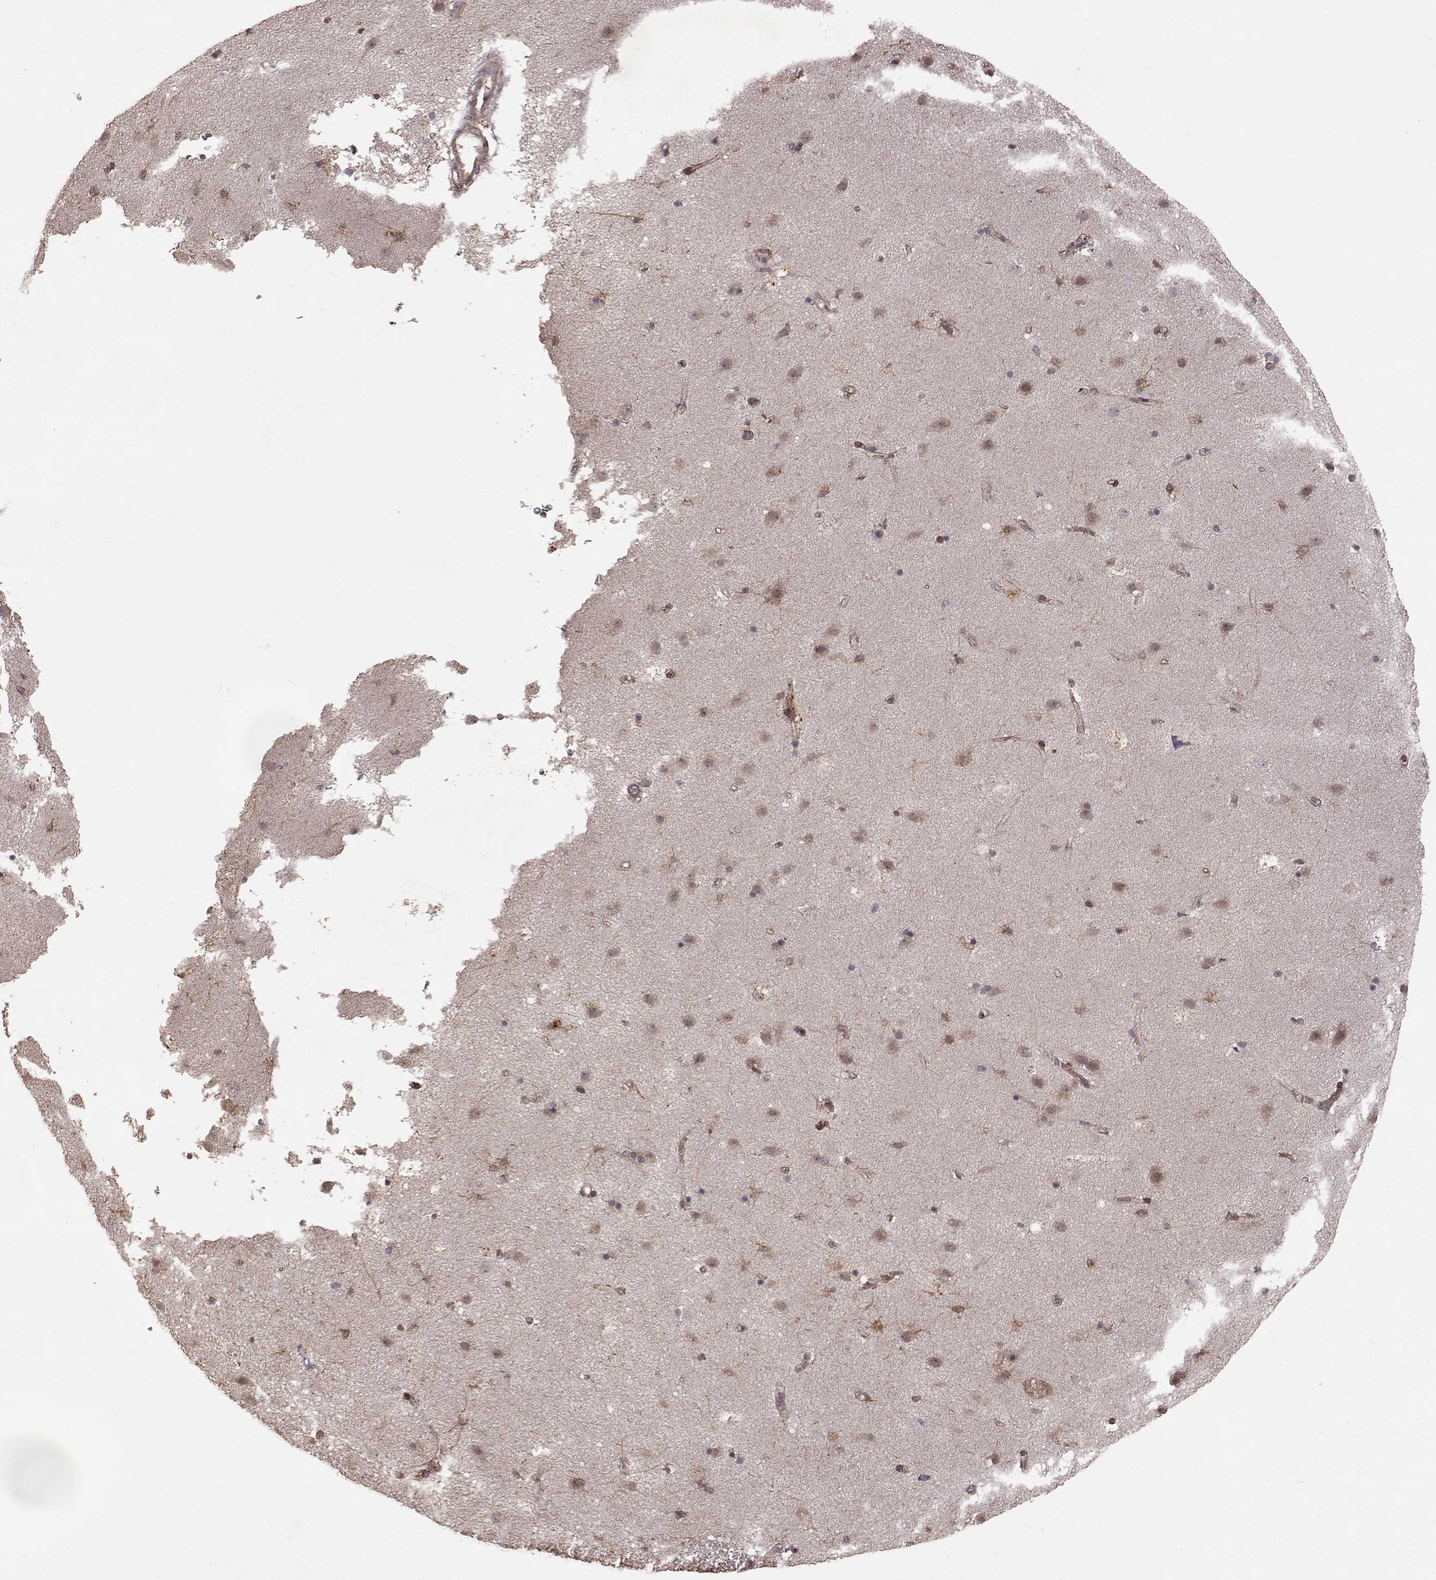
{"staining": {"intensity": "weak", "quantity": "<25%", "location": "cytoplasmic/membranous"}, "tissue": "caudate", "cell_type": "Glial cells", "image_type": "normal", "snomed": [{"axis": "morphology", "description": "Normal tissue, NOS"}, {"axis": "topography", "description": "Lateral ventricle wall"}], "caption": "The photomicrograph demonstrates no significant expression in glial cells of caudate.", "gene": "FSTL1", "patient": {"sex": "female", "age": 71}}